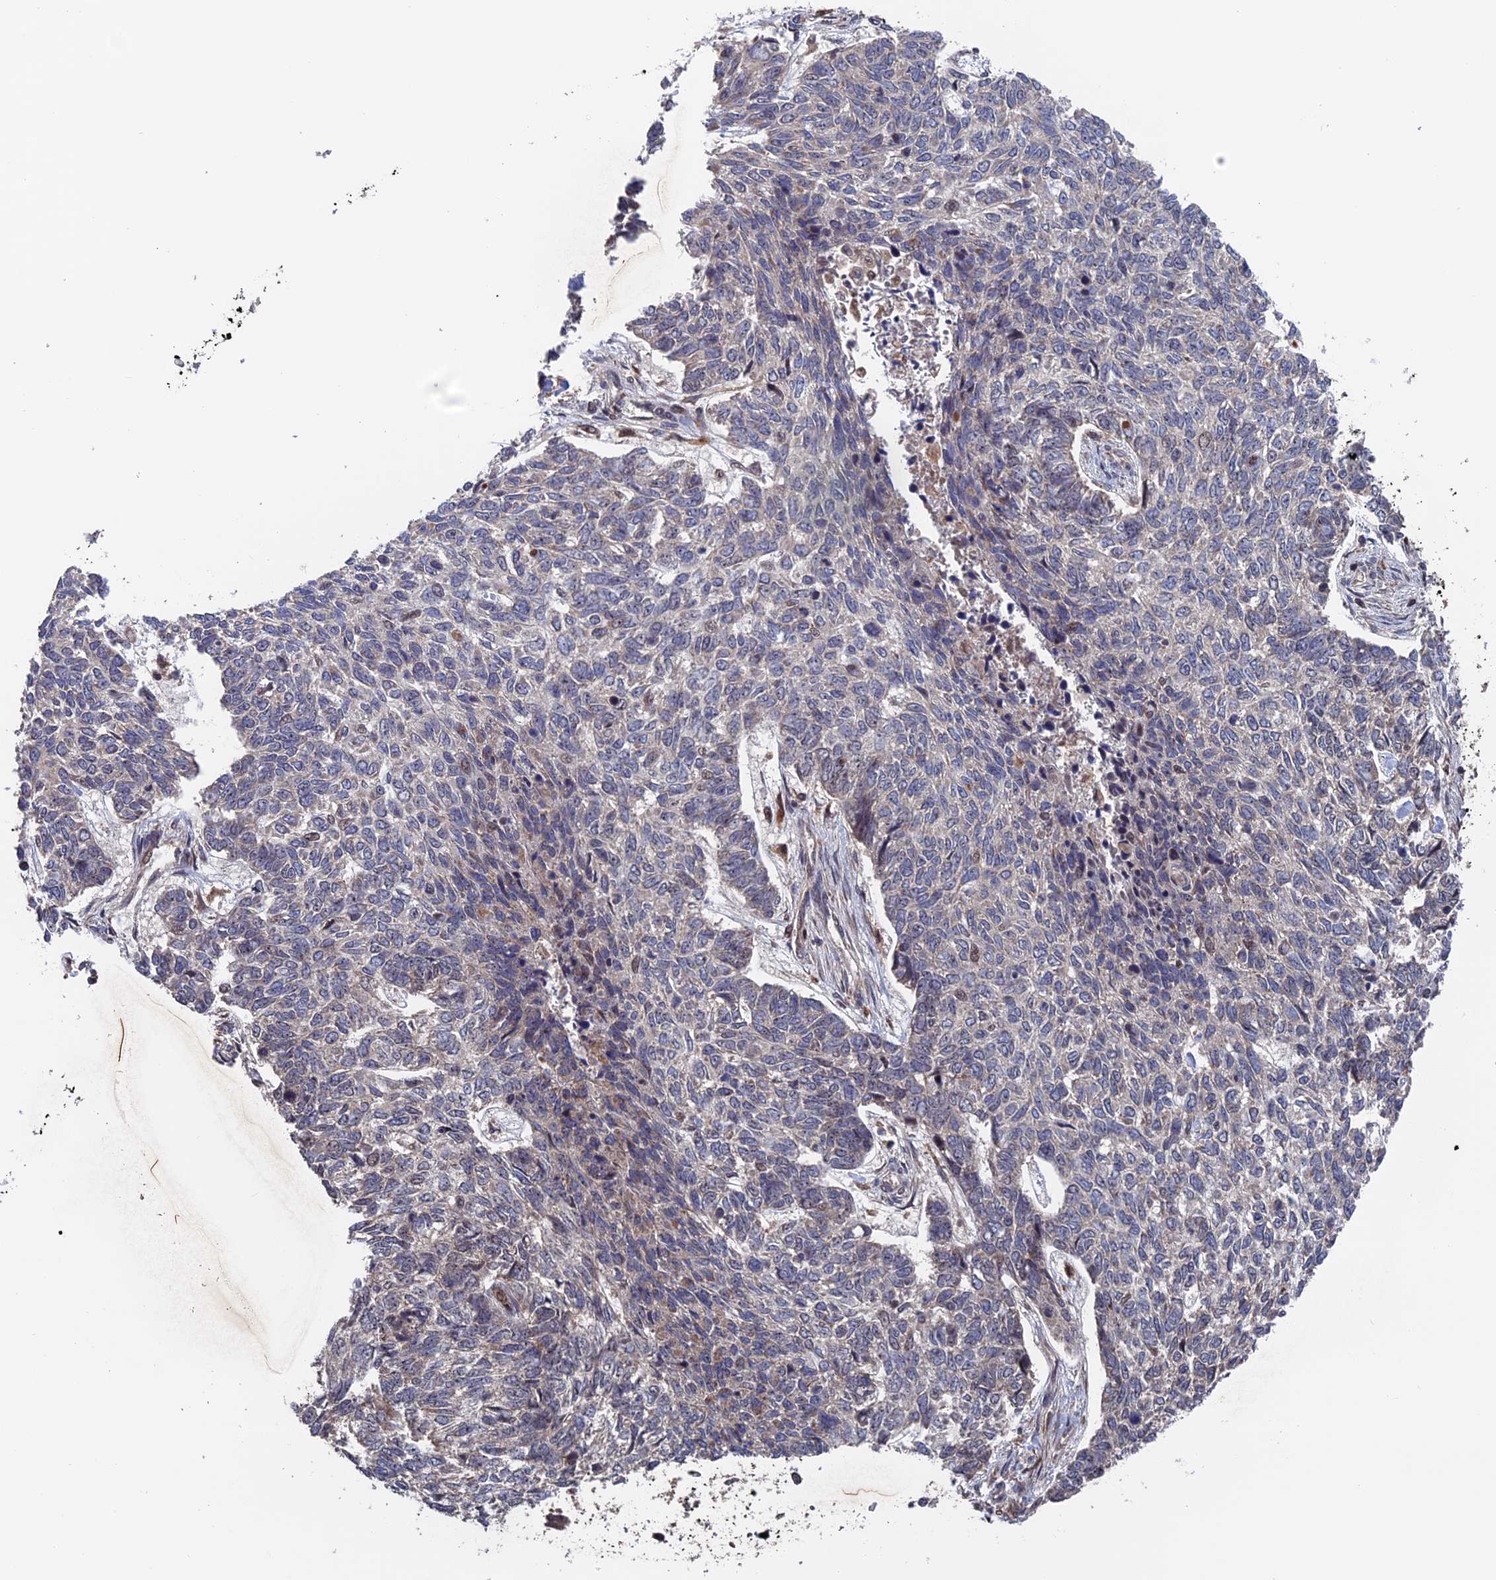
{"staining": {"intensity": "negative", "quantity": "none", "location": "none"}, "tissue": "skin cancer", "cell_type": "Tumor cells", "image_type": "cancer", "snomed": [{"axis": "morphology", "description": "Basal cell carcinoma"}, {"axis": "topography", "description": "Skin"}], "caption": "High magnification brightfield microscopy of basal cell carcinoma (skin) stained with DAB (brown) and counterstained with hematoxylin (blue): tumor cells show no significant staining. The staining was performed using DAB to visualize the protein expression in brown, while the nuclei were stained in blue with hematoxylin (Magnification: 20x).", "gene": "PLA2G15", "patient": {"sex": "female", "age": 65}}